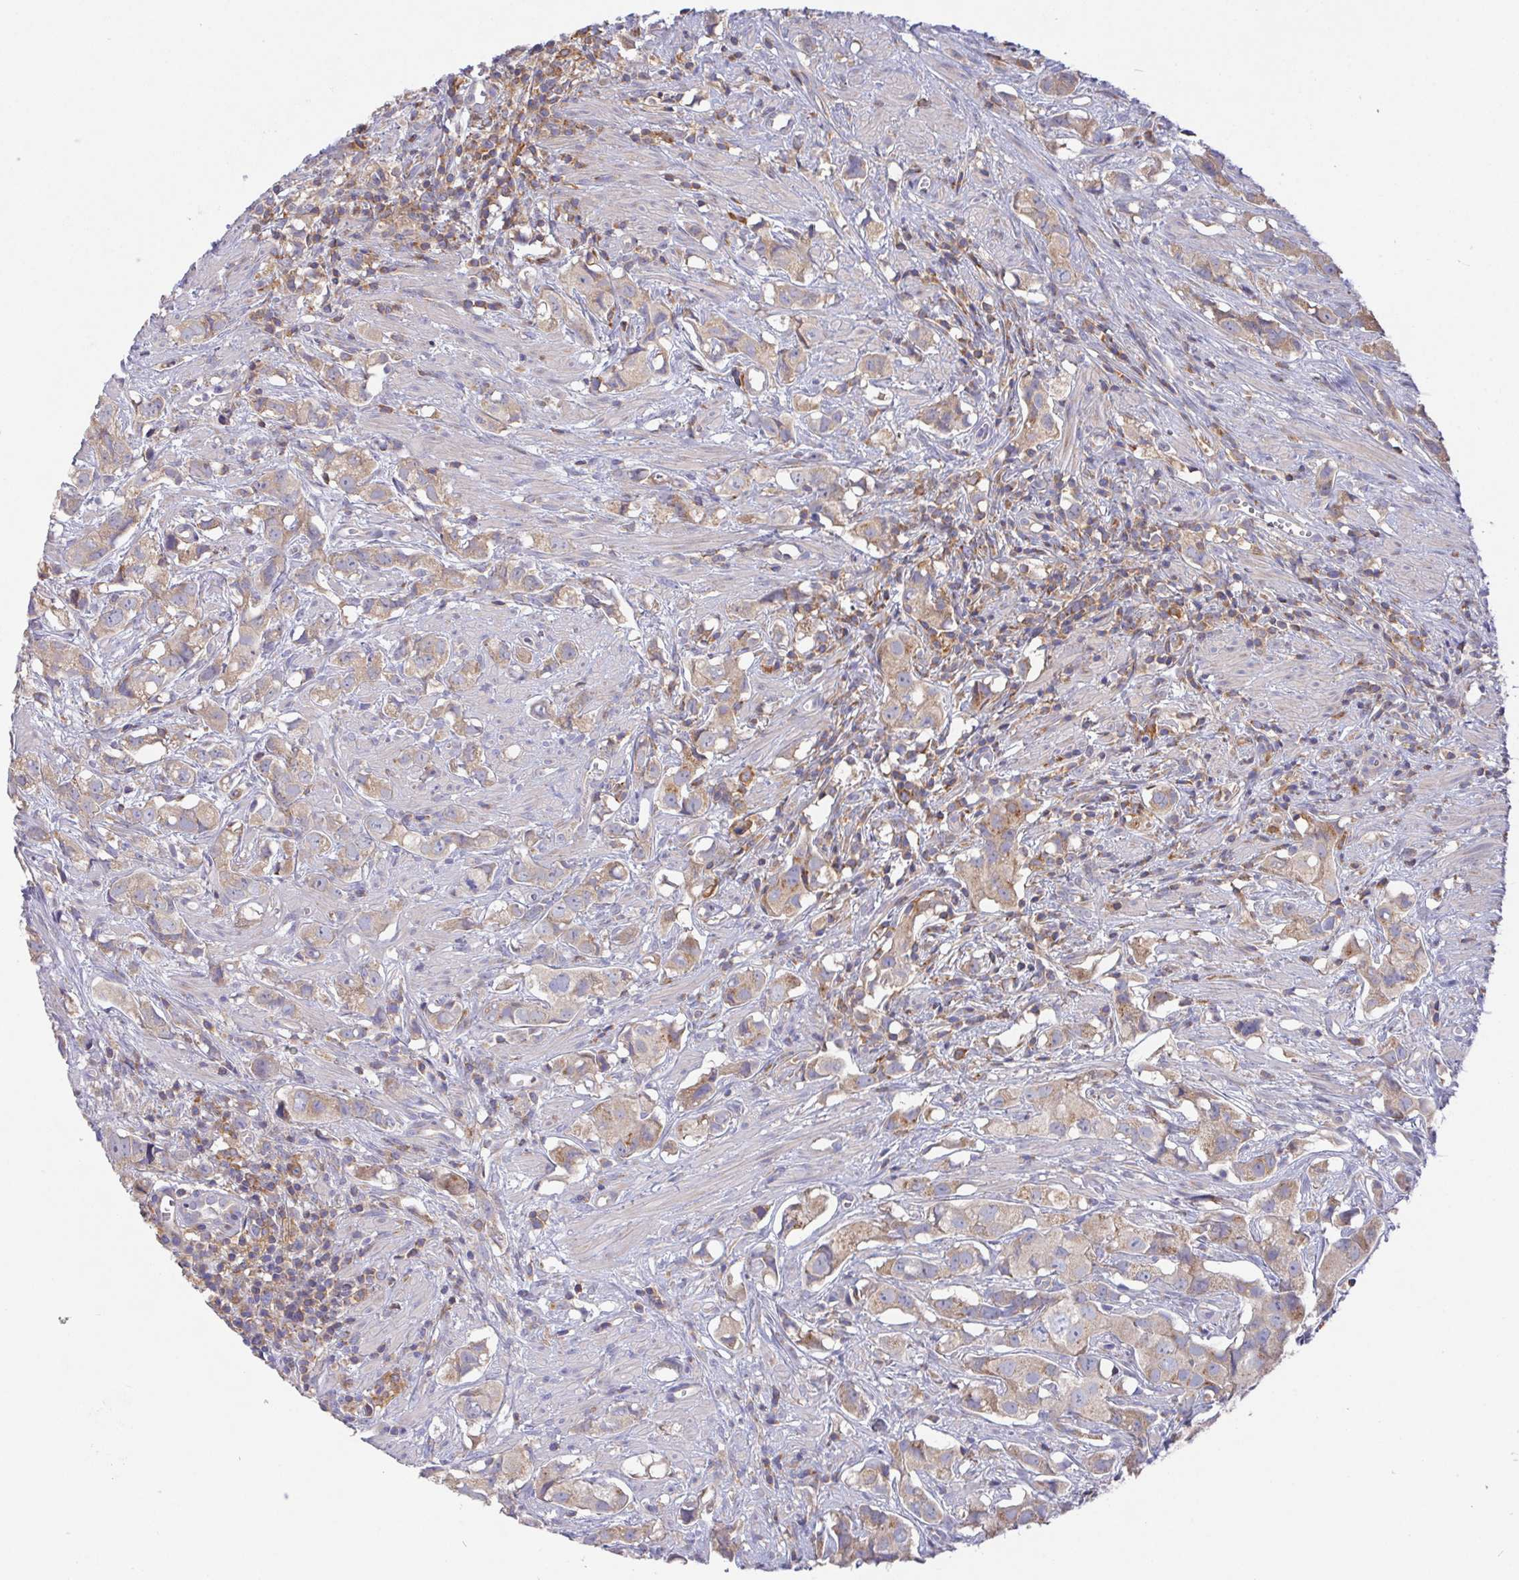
{"staining": {"intensity": "moderate", "quantity": ">75%", "location": "cytoplasmic/membranous"}, "tissue": "prostate cancer", "cell_type": "Tumor cells", "image_type": "cancer", "snomed": [{"axis": "morphology", "description": "Adenocarcinoma, High grade"}, {"axis": "topography", "description": "Prostate"}], "caption": "An image showing moderate cytoplasmic/membranous expression in approximately >75% of tumor cells in prostate high-grade adenocarcinoma, as visualized by brown immunohistochemical staining.", "gene": "FAM241A", "patient": {"sex": "male", "age": 58}}